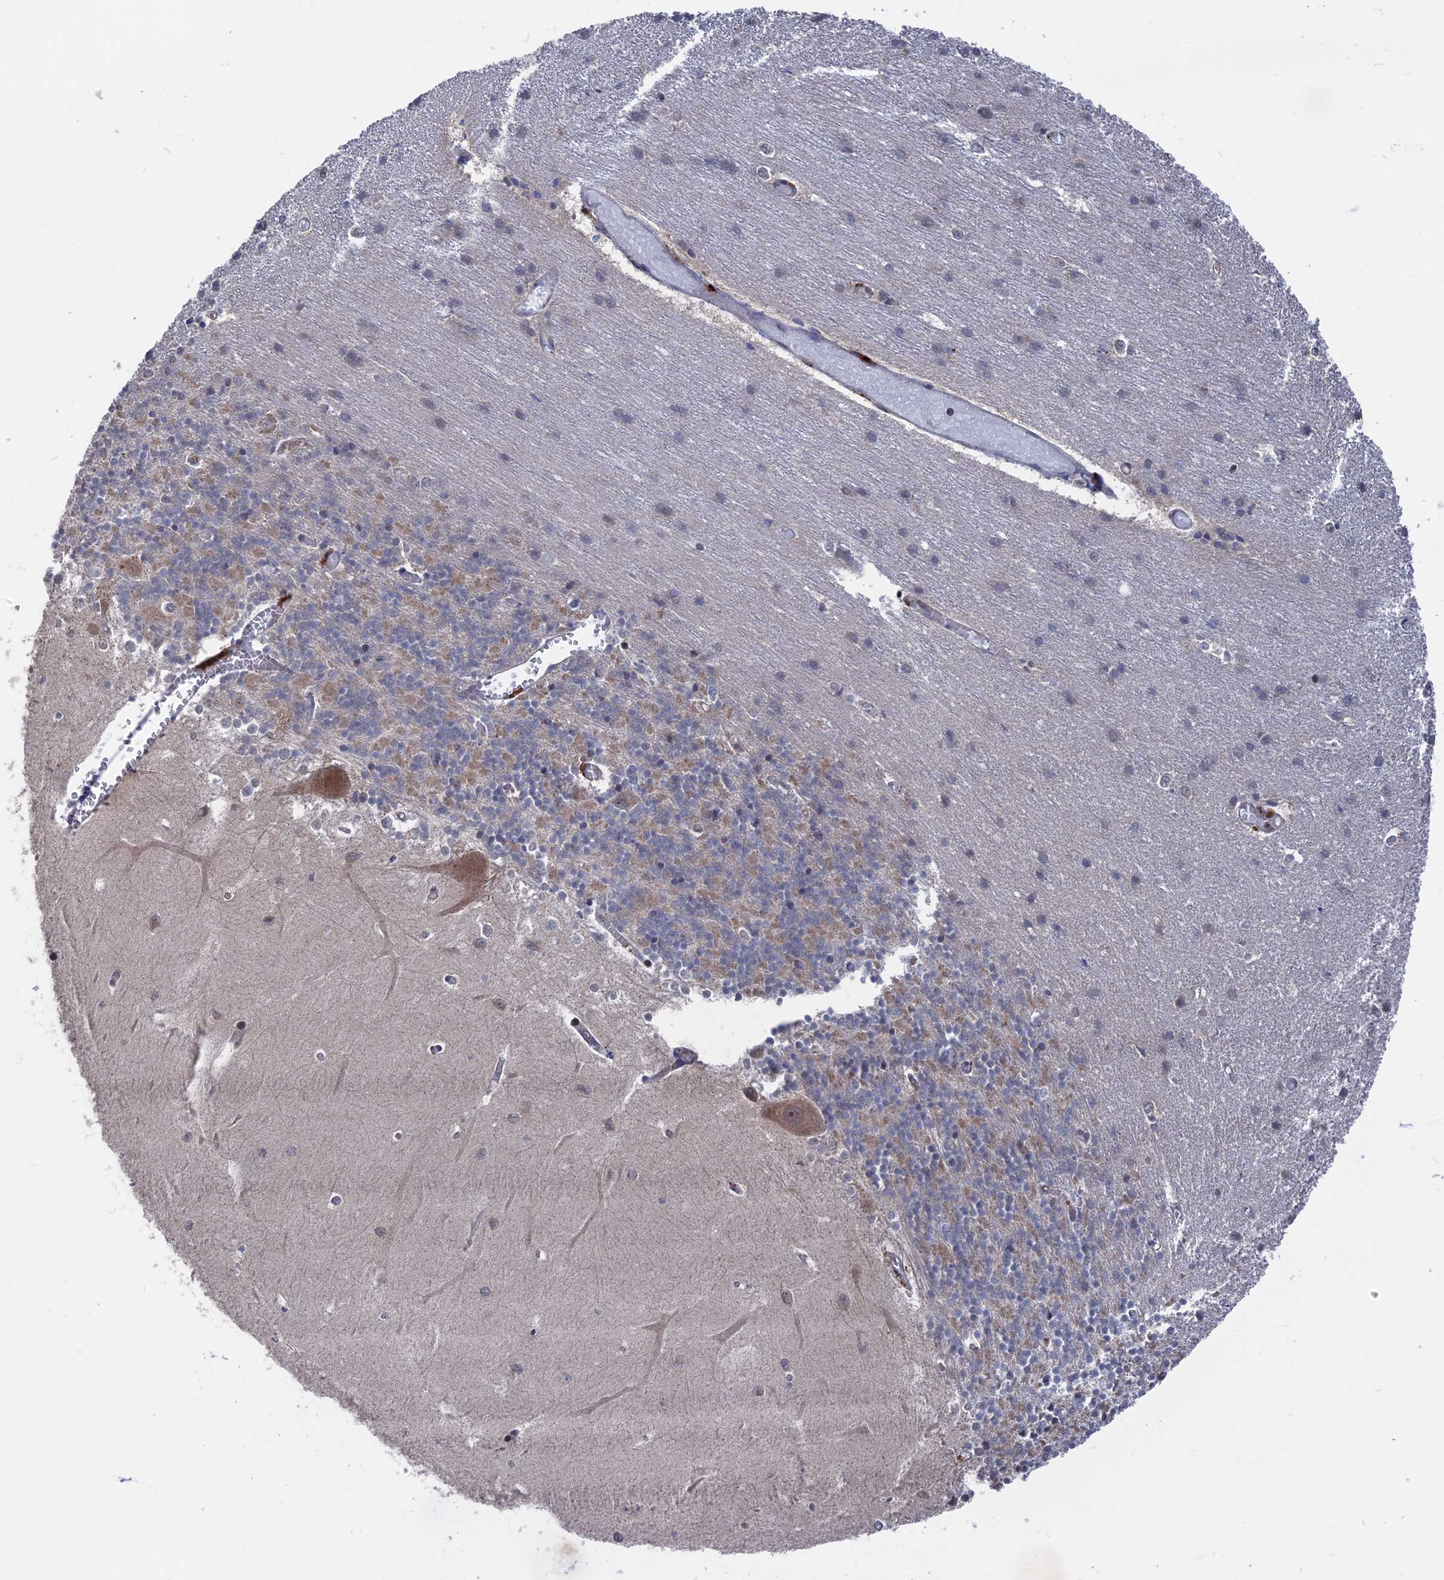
{"staining": {"intensity": "weak", "quantity": "<25%", "location": "cytoplasmic/membranous"}, "tissue": "cerebellum", "cell_type": "Cells in granular layer", "image_type": "normal", "snomed": [{"axis": "morphology", "description": "Normal tissue, NOS"}, {"axis": "topography", "description": "Cerebellum"}], "caption": "Cells in granular layer are negative for protein expression in benign human cerebellum. (DAB IHC, high magnification).", "gene": "PLA2G15", "patient": {"sex": "male", "age": 37}}